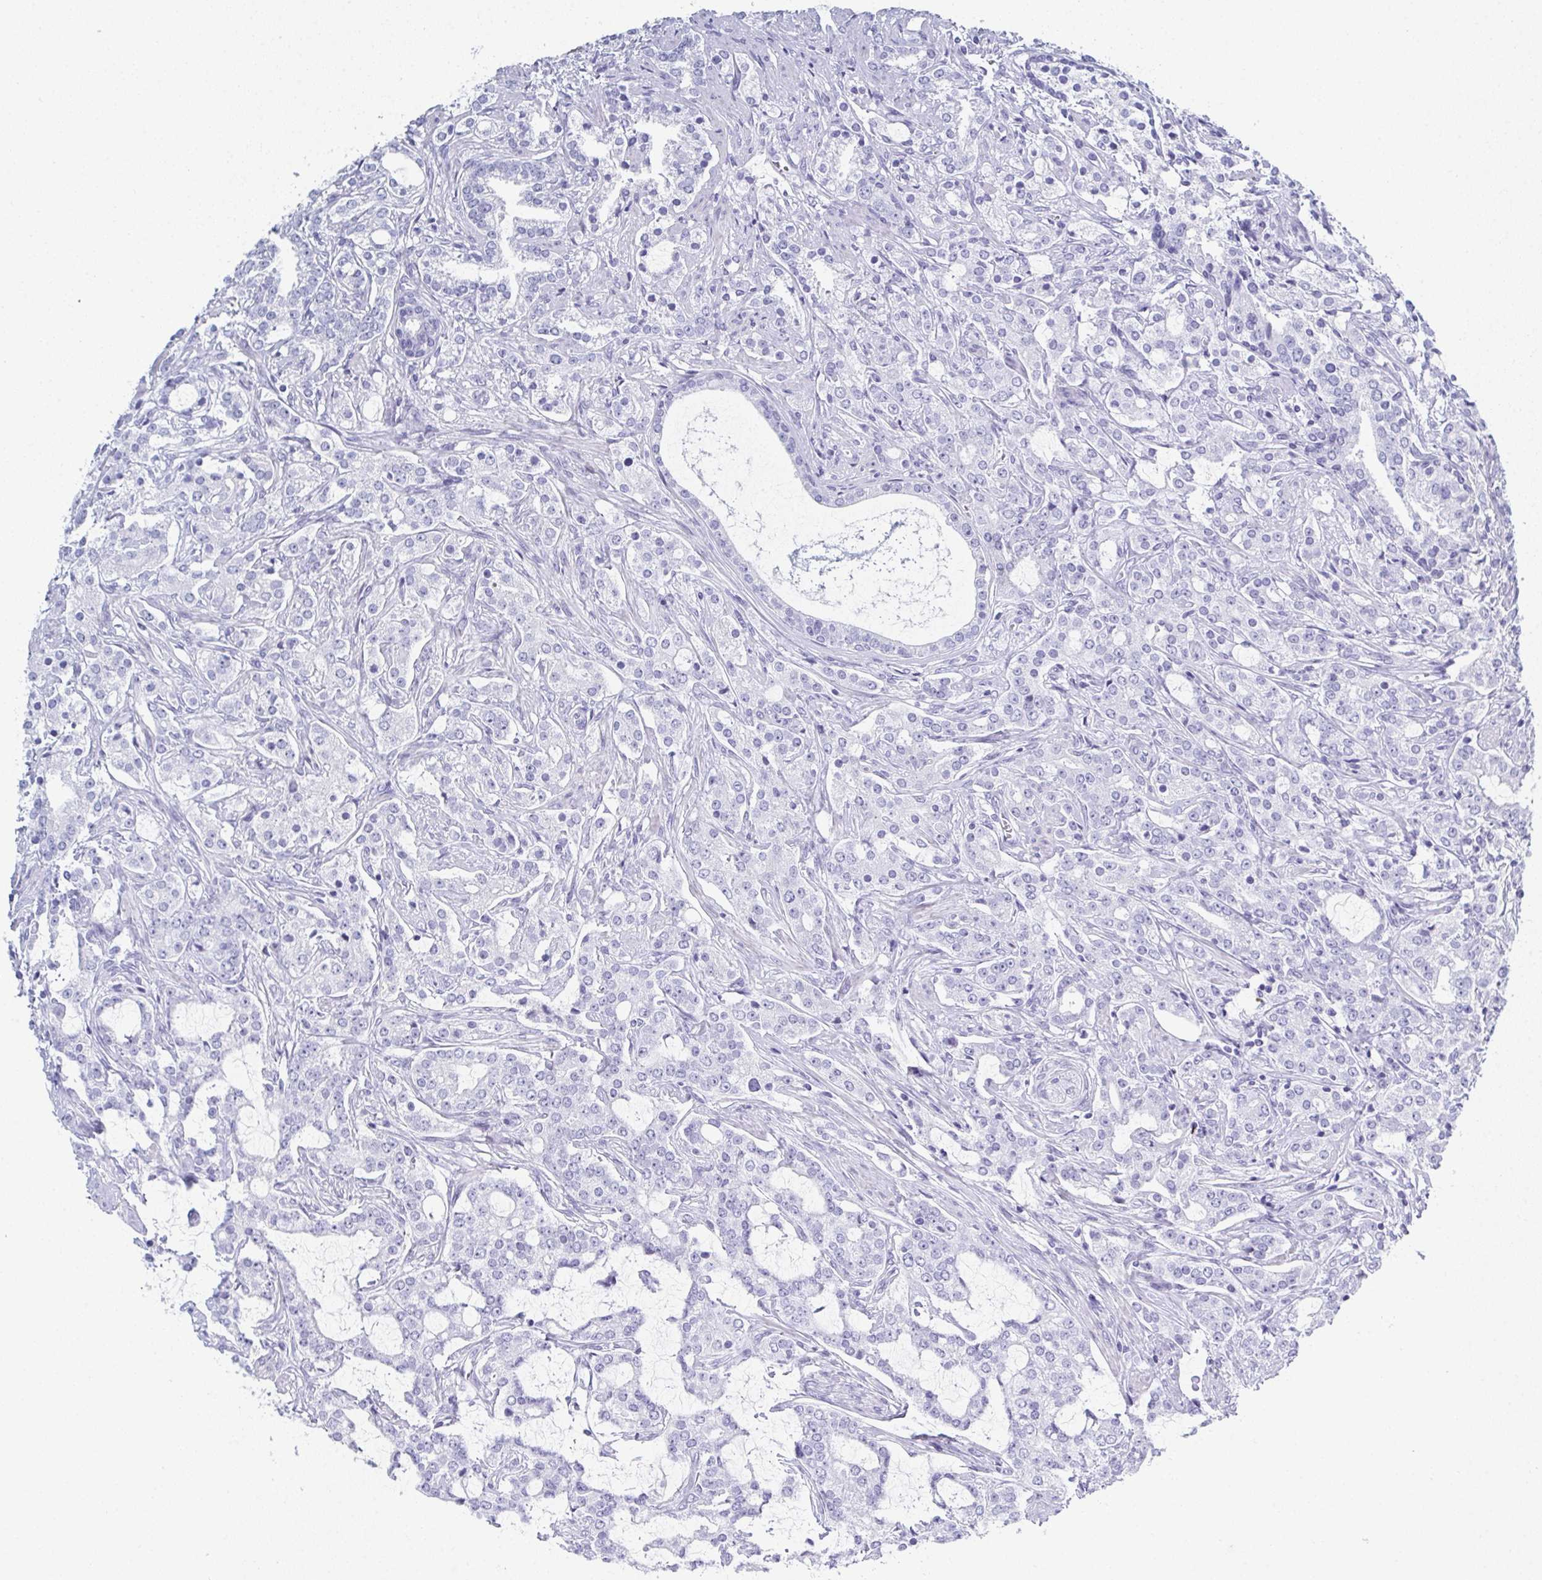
{"staining": {"intensity": "negative", "quantity": "none", "location": "none"}, "tissue": "prostate cancer", "cell_type": "Tumor cells", "image_type": "cancer", "snomed": [{"axis": "morphology", "description": "Adenocarcinoma, Medium grade"}, {"axis": "topography", "description": "Prostate"}], "caption": "Immunohistochemical staining of medium-grade adenocarcinoma (prostate) demonstrates no significant expression in tumor cells.", "gene": "SYCP1", "patient": {"sex": "male", "age": 57}}